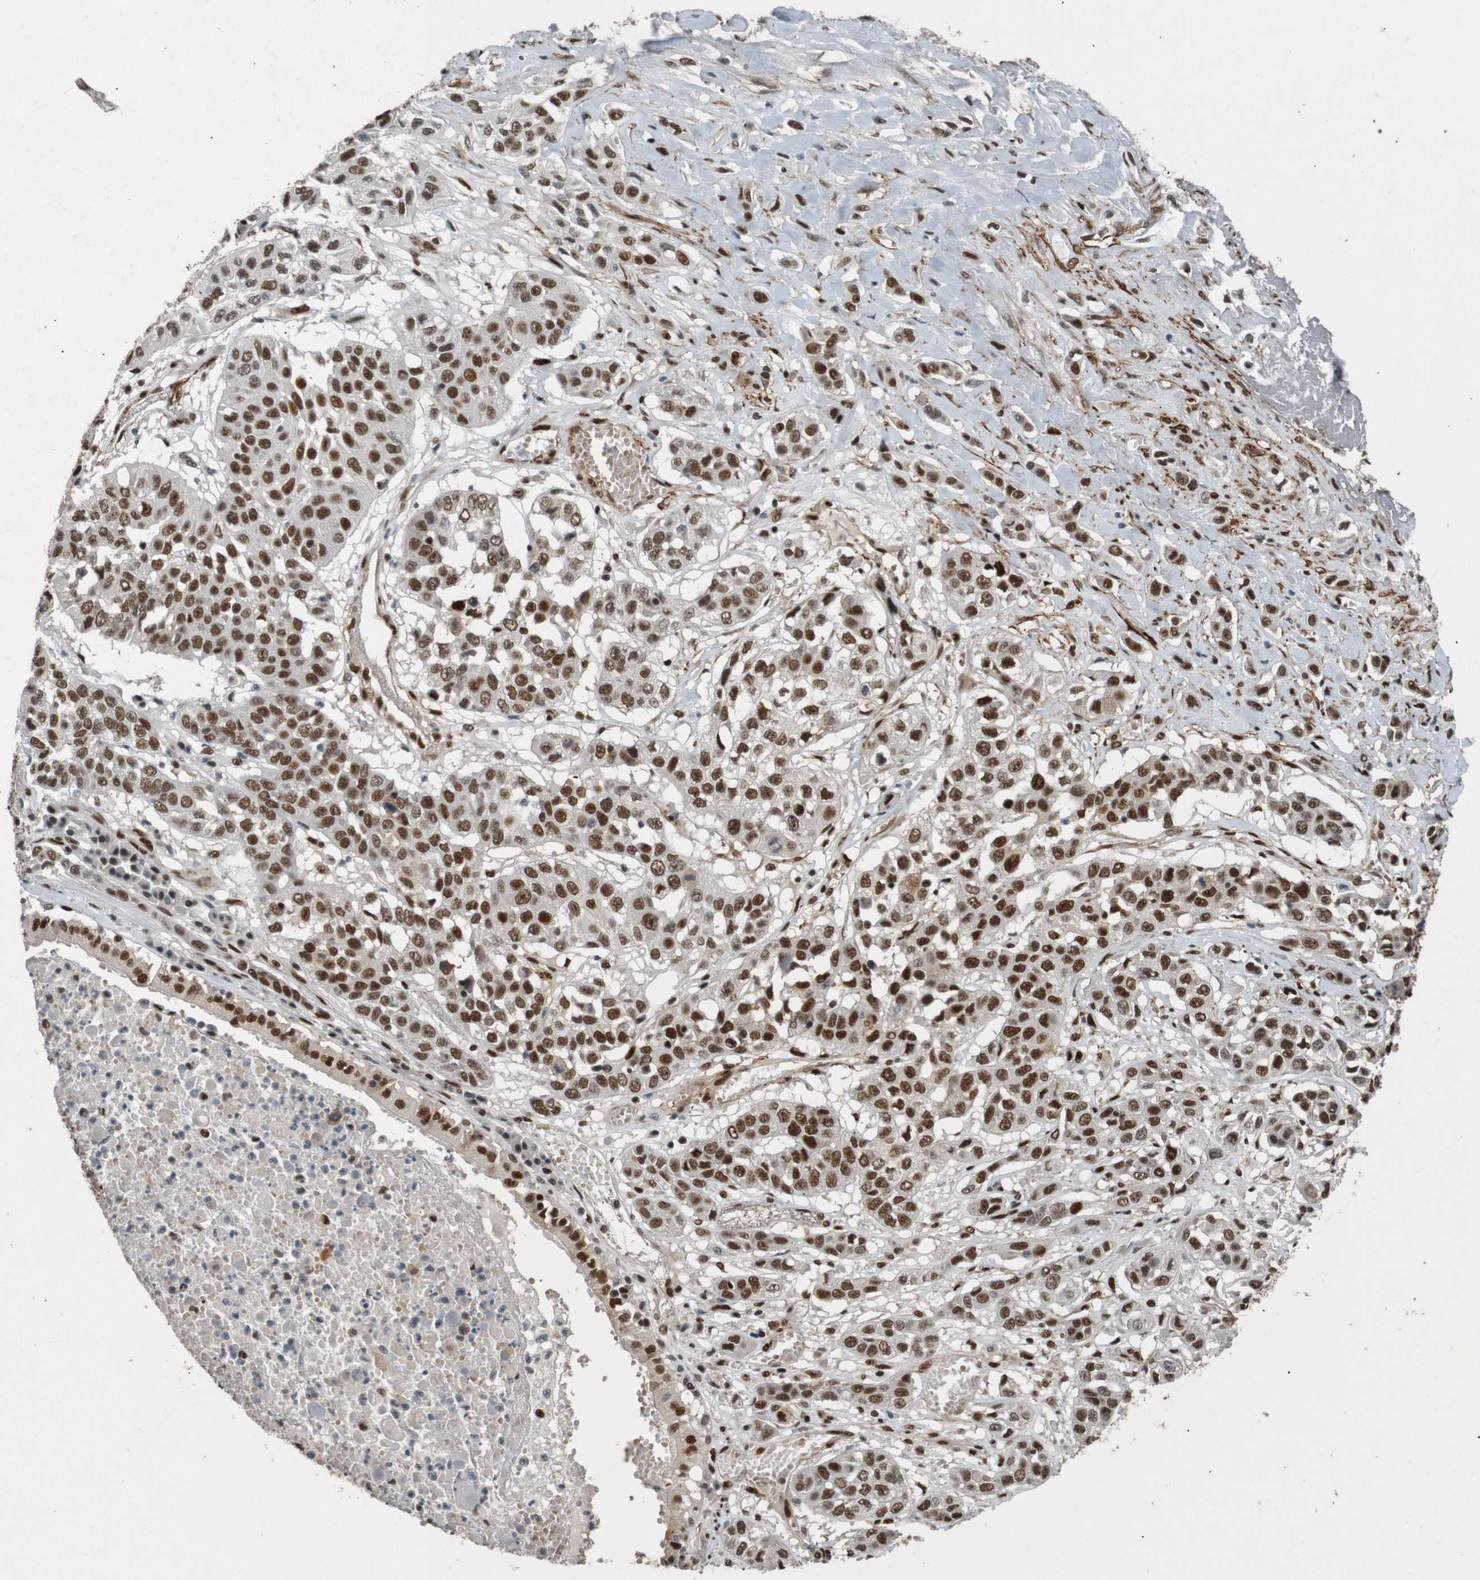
{"staining": {"intensity": "strong", "quantity": ">75%", "location": "nuclear"}, "tissue": "lung cancer", "cell_type": "Tumor cells", "image_type": "cancer", "snomed": [{"axis": "morphology", "description": "Squamous cell carcinoma, NOS"}, {"axis": "topography", "description": "Lung"}], "caption": "This is an image of IHC staining of squamous cell carcinoma (lung), which shows strong positivity in the nuclear of tumor cells.", "gene": "HEXIM1", "patient": {"sex": "male", "age": 71}}